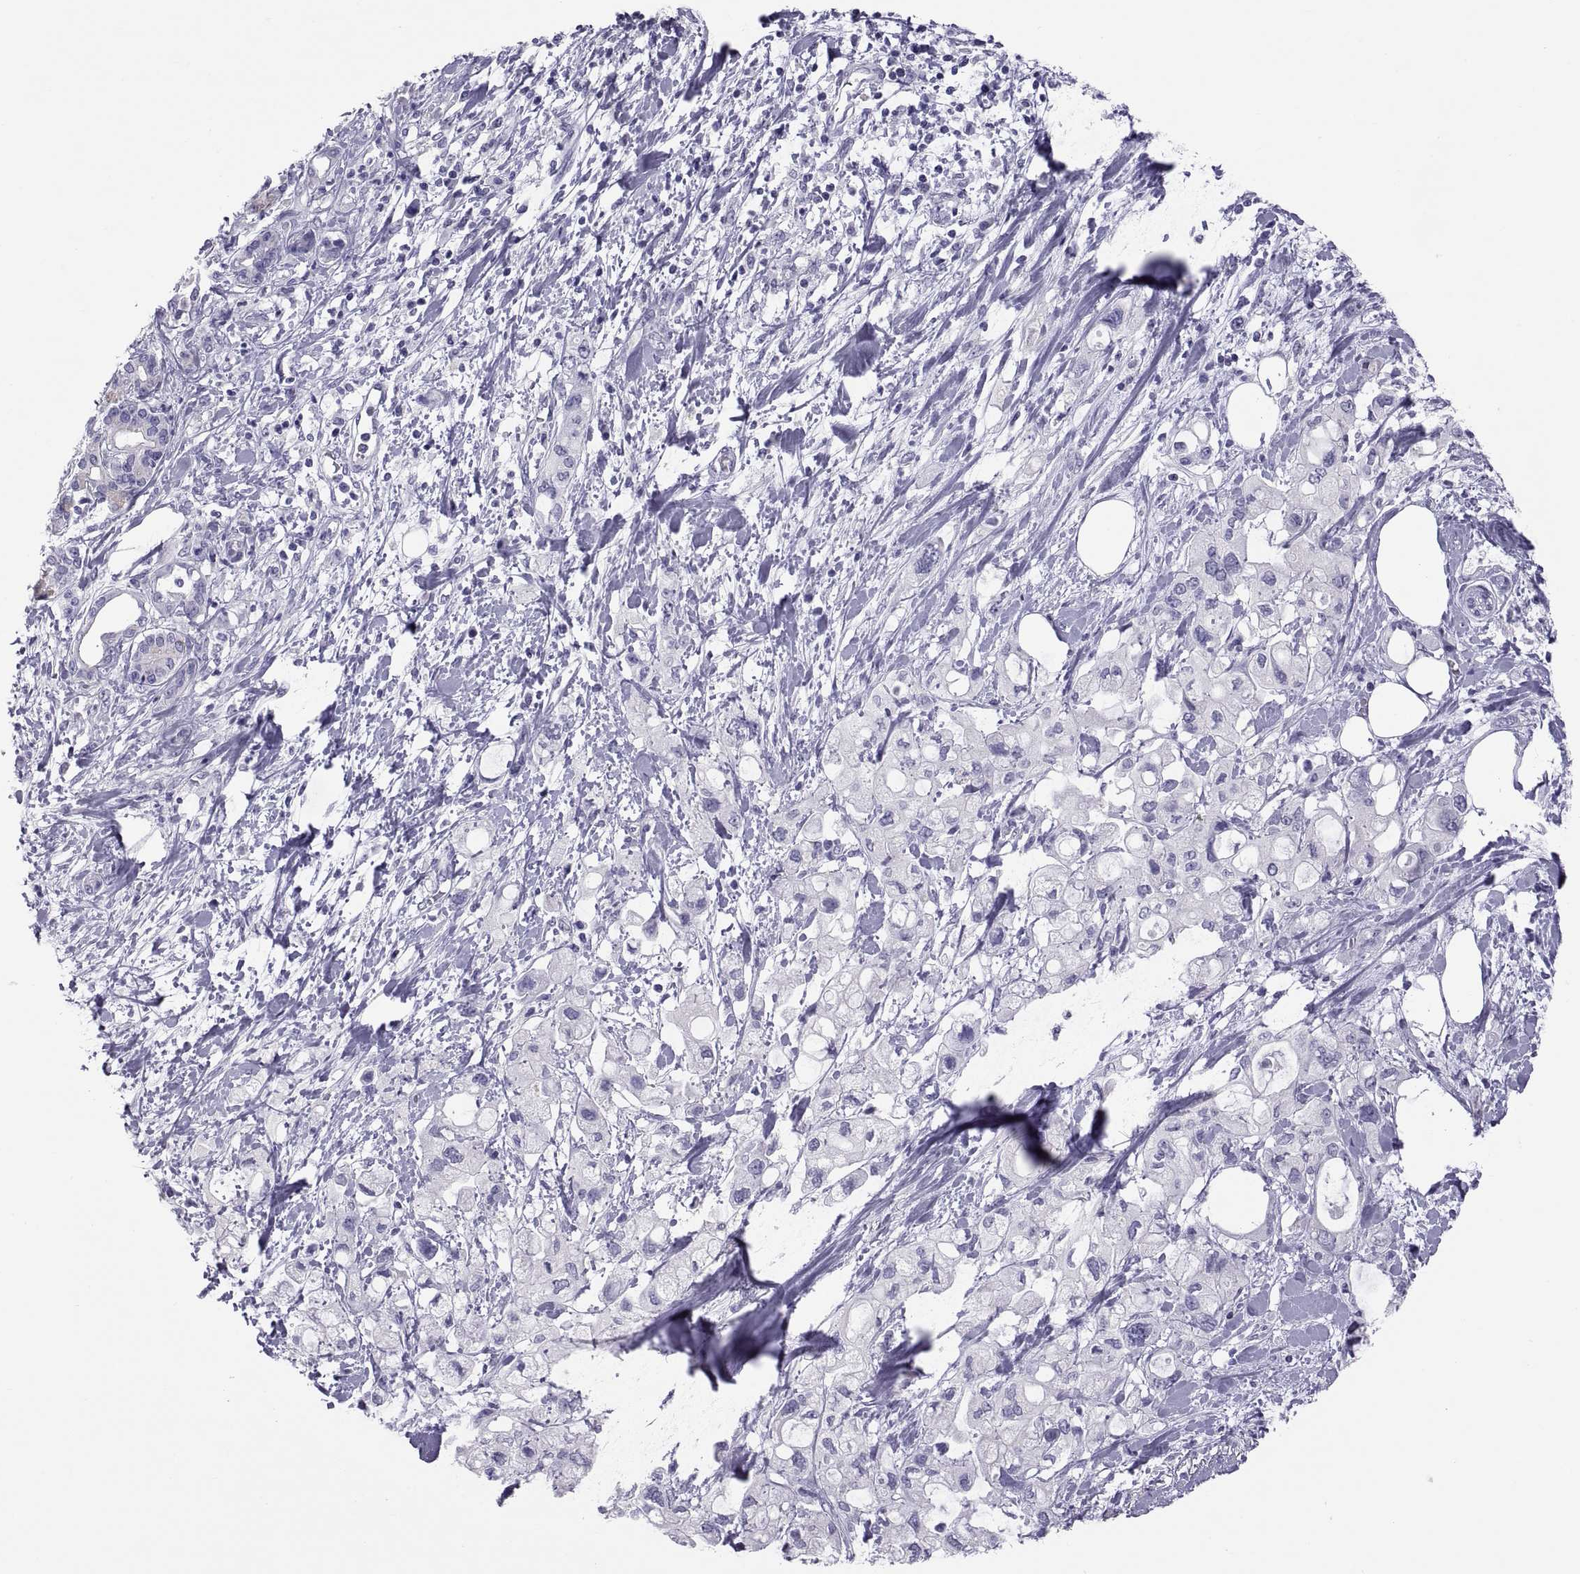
{"staining": {"intensity": "negative", "quantity": "none", "location": "none"}, "tissue": "pancreatic cancer", "cell_type": "Tumor cells", "image_type": "cancer", "snomed": [{"axis": "morphology", "description": "Adenocarcinoma, NOS"}, {"axis": "topography", "description": "Pancreas"}], "caption": "Immunohistochemical staining of human pancreatic adenocarcinoma shows no significant expression in tumor cells.", "gene": "RNASE12", "patient": {"sex": "female", "age": 56}}